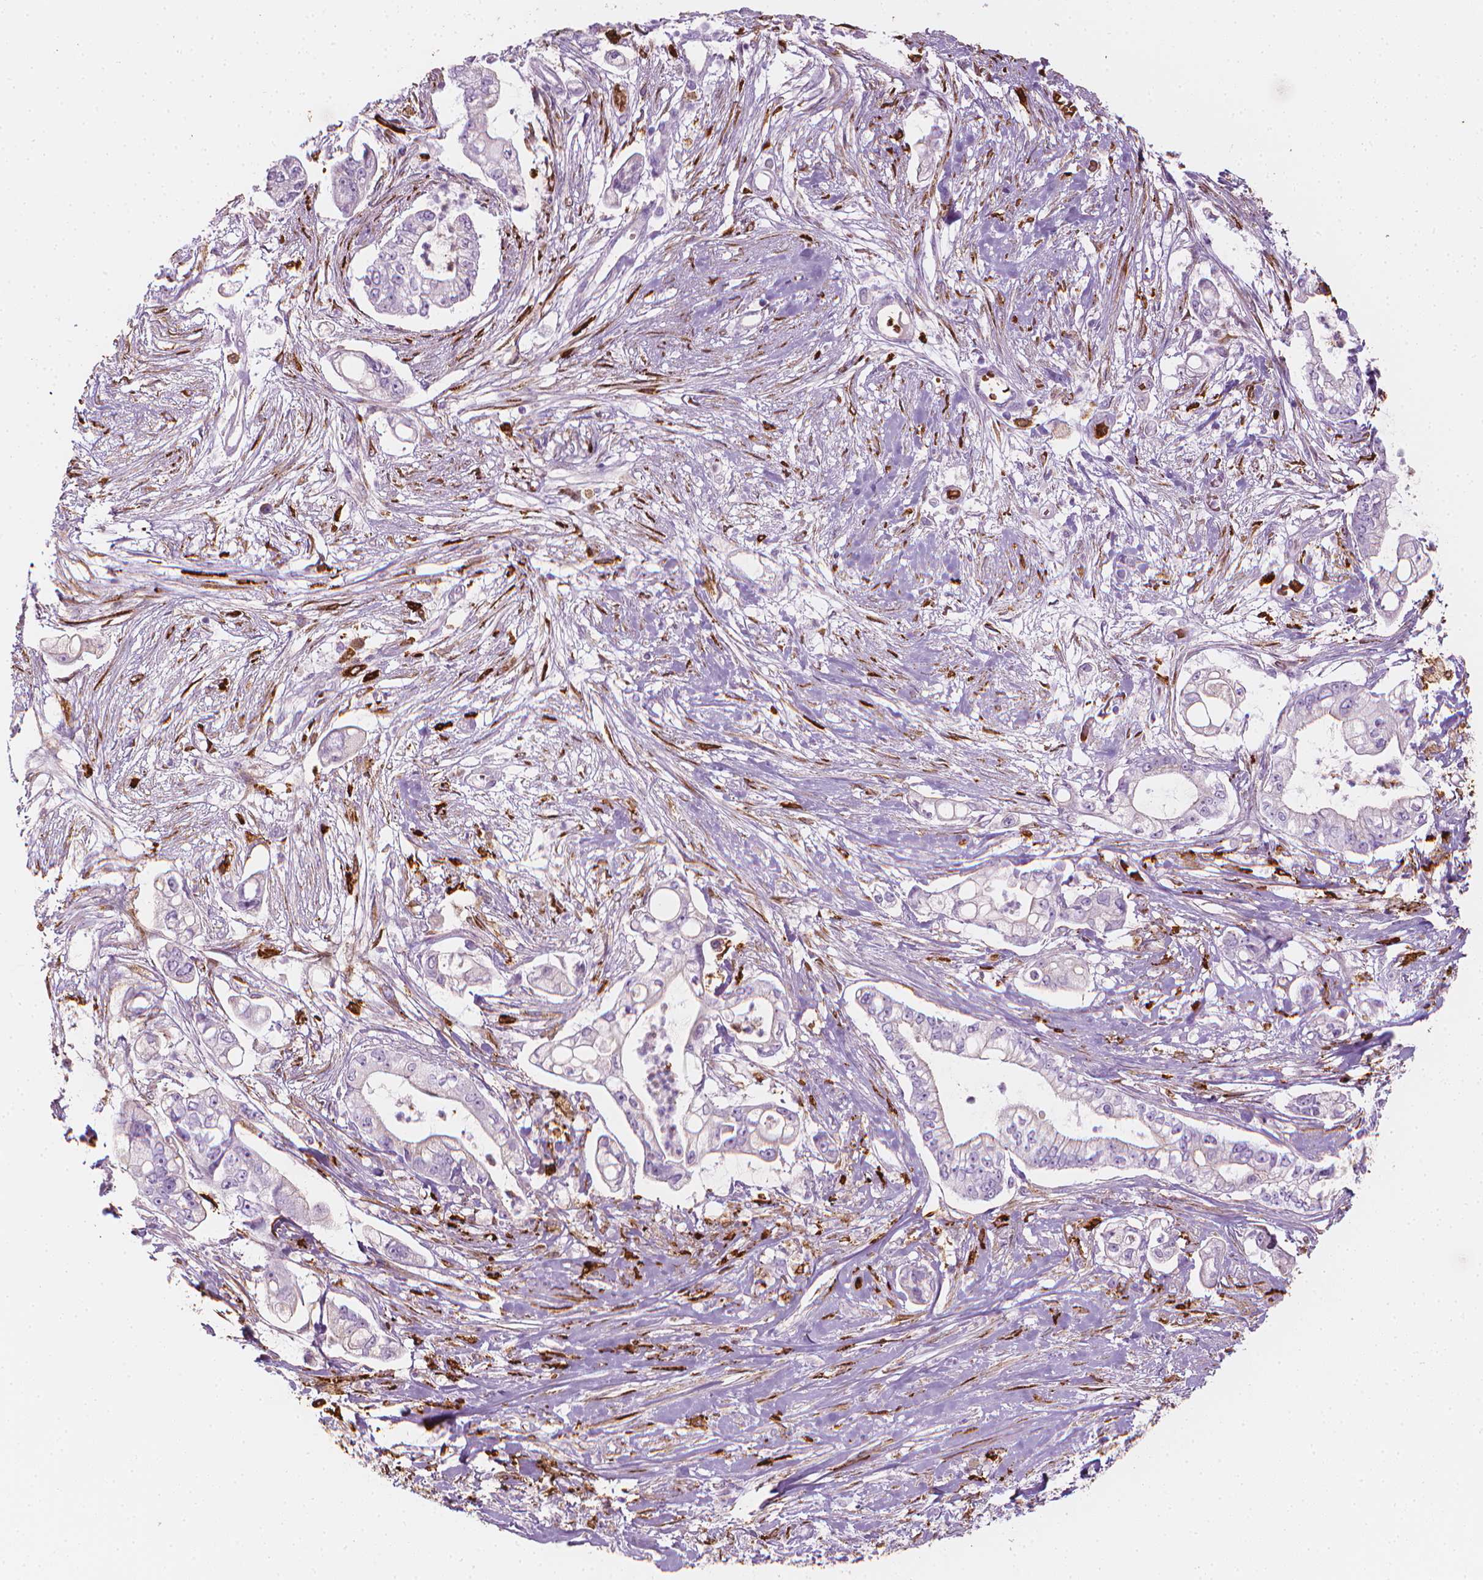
{"staining": {"intensity": "negative", "quantity": "none", "location": "none"}, "tissue": "pancreatic cancer", "cell_type": "Tumor cells", "image_type": "cancer", "snomed": [{"axis": "morphology", "description": "Adenocarcinoma, NOS"}, {"axis": "topography", "description": "Pancreas"}], "caption": "This is an immunohistochemistry (IHC) histopathology image of human pancreatic cancer. There is no expression in tumor cells.", "gene": "CES1", "patient": {"sex": "female", "age": 69}}